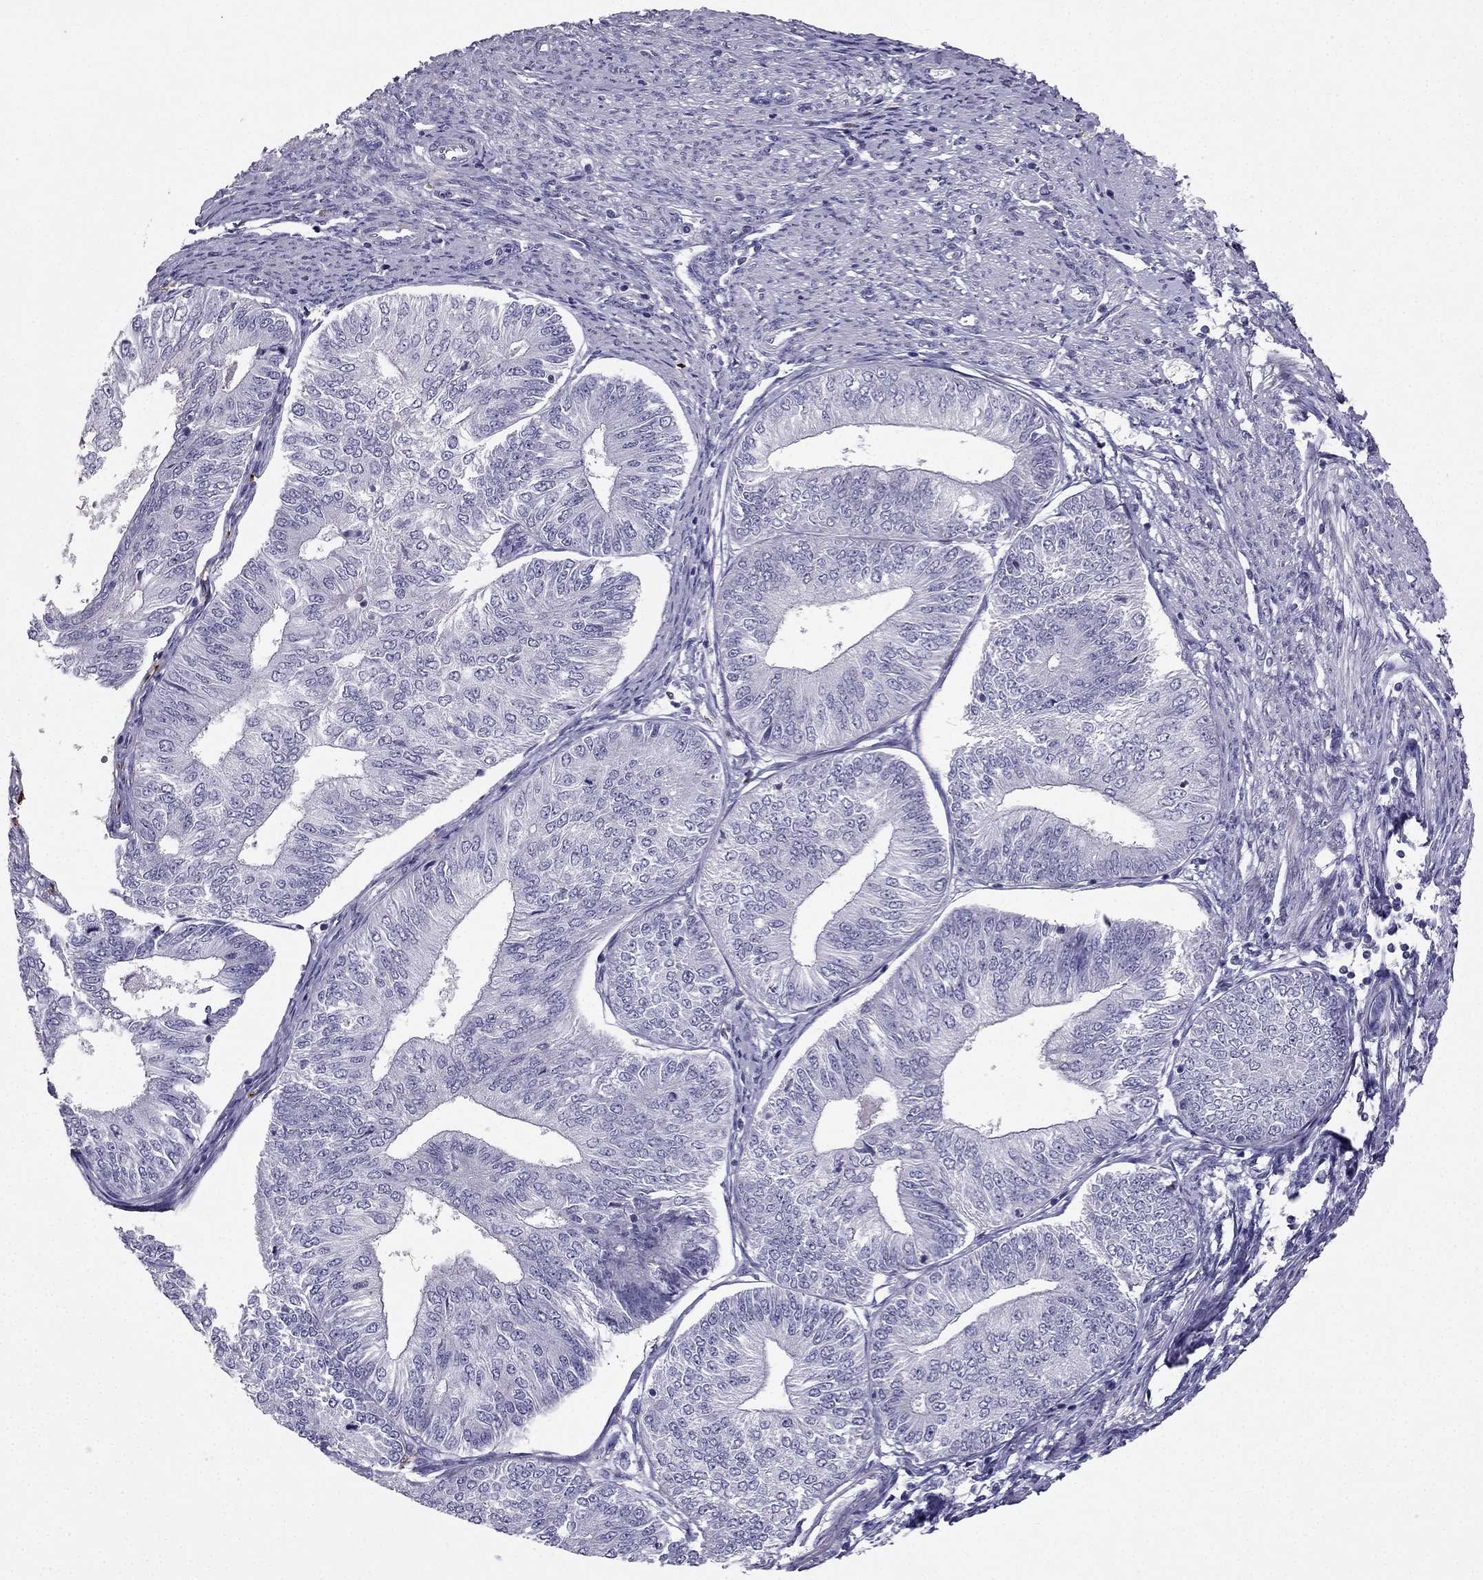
{"staining": {"intensity": "negative", "quantity": "none", "location": "none"}, "tissue": "endometrial cancer", "cell_type": "Tumor cells", "image_type": "cancer", "snomed": [{"axis": "morphology", "description": "Adenocarcinoma, NOS"}, {"axis": "topography", "description": "Endometrium"}], "caption": "Tumor cells are negative for brown protein staining in adenocarcinoma (endometrial).", "gene": "LMTK3", "patient": {"sex": "female", "age": 58}}